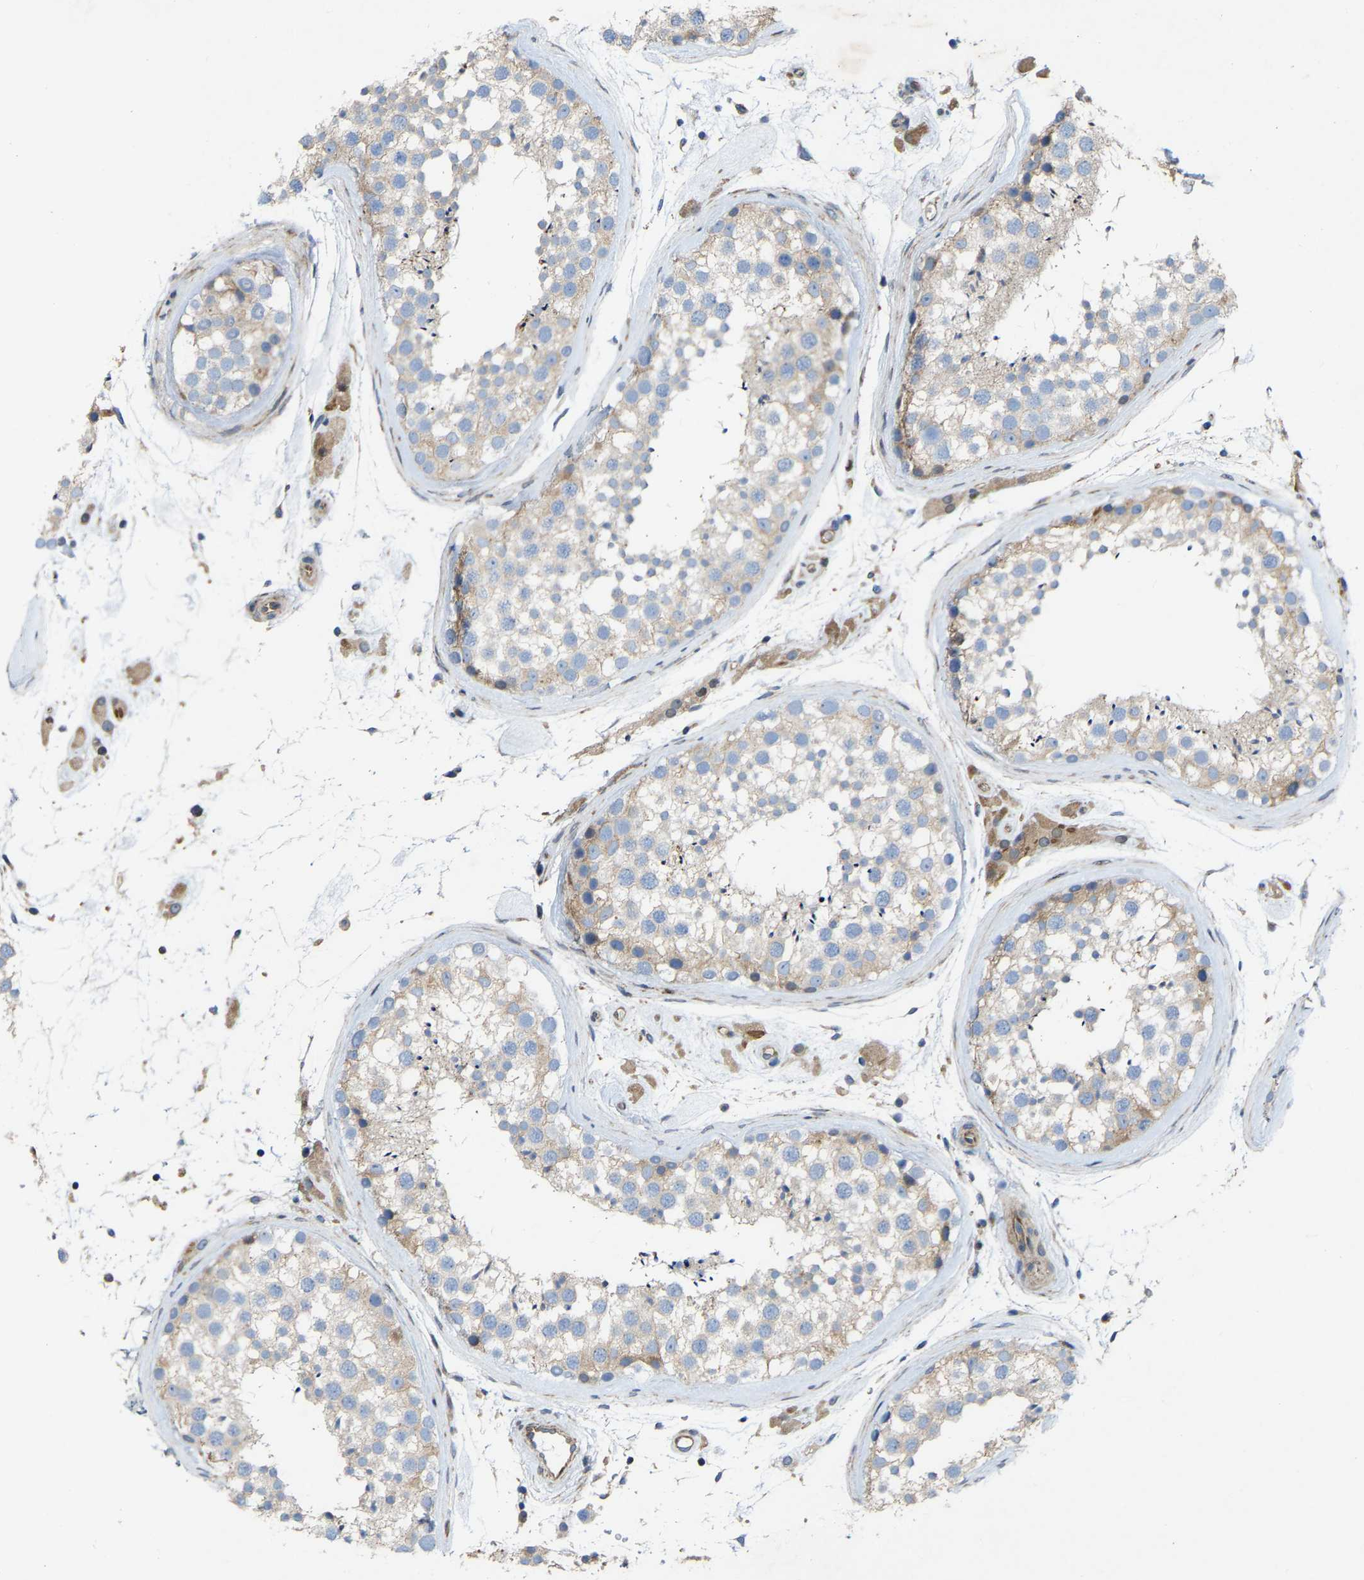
{"staining": {"intensity": "weak", "quantity": "<25%", "location": "cytoplasmic/membranous"}, "tissue": "testis", "cell_type": "Cells in seminiferous ducts", "image_type": "normal", "snomed": [{"axis": "morphology", "description": "Normal tissue, NOS"}, {"axis": "topography", "description": "Testis"}], "caption": "Immunohistochemical staining of unremarkable testis exhibits no significant staining in cells in seminiferous ducts. The staining was performed using DAB to visualize the protein expression in brown, while the nuclei were stained in blue with hematoxylin (Magnification: 20x).", "gene": "TOR1B", "patient": {"sex": "male", "age": 46}}